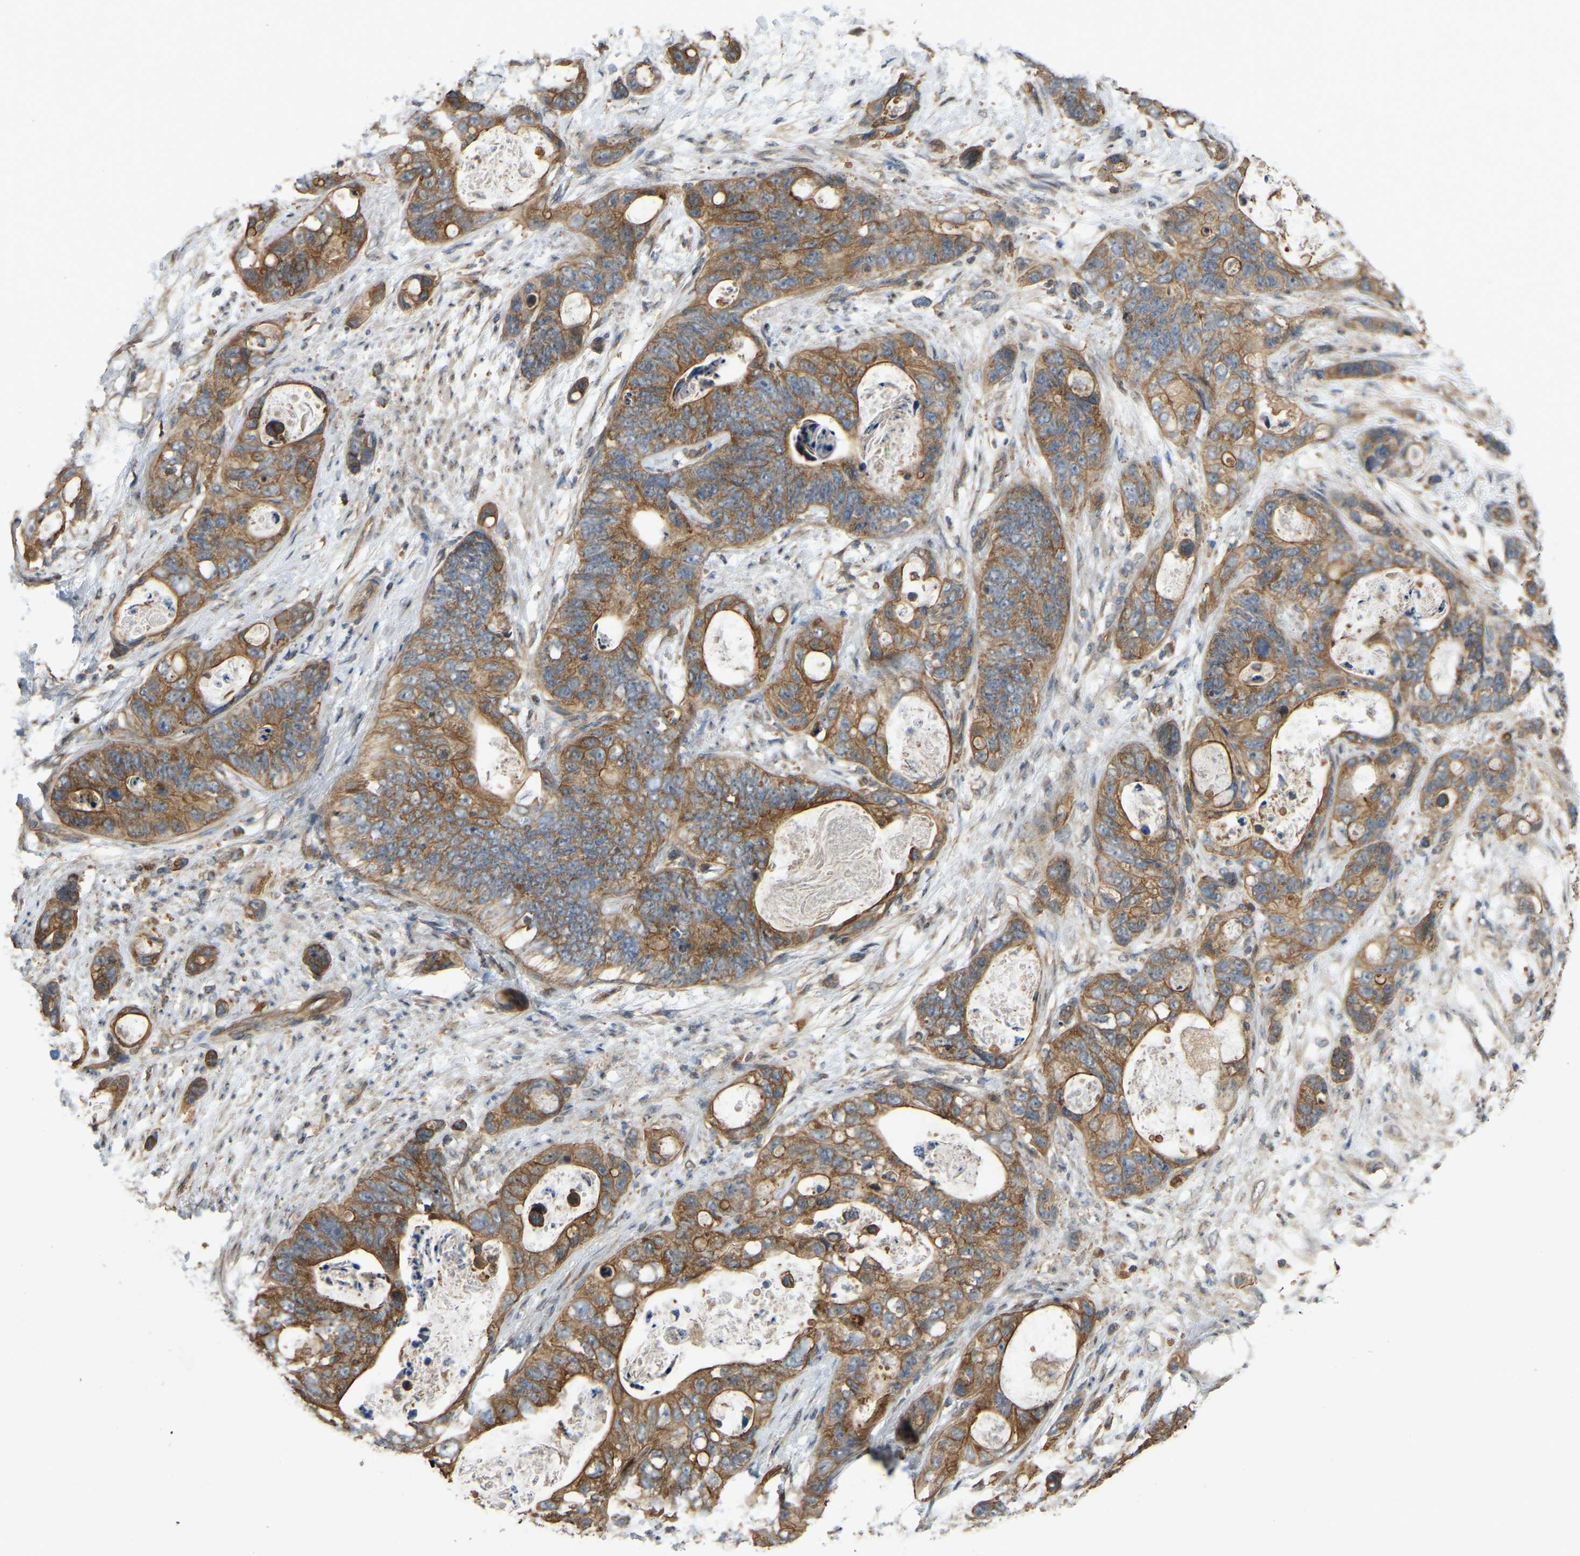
{"staining": {"intensity": "moderate", "quantity": ">75%", "location": "cytoplasmic/membranous"}, "tissue": "stomach cancer", "cell_type": "Tumor cells", "image_type": "cancer", "snomed": [{"axis": "morphology", "description": "Normal tissue, NOS"}, {"axis": "morphology", "description": "Adenocarcinoma, NOS"}, {"axis": "topography", "description": "Stomach"}], "caption": "Moderate cytoplasmic/membranous positivity is appreciated in about >75% of tumor cells in stomach cancer (adenocarcinoma). The protein is stained brown, and the nuclei are stained in blue (DAB IHC with brightfield microscopy, high magnification).", "gene": "C21orf91", "patient": {"sex": "female", "age": 89}}